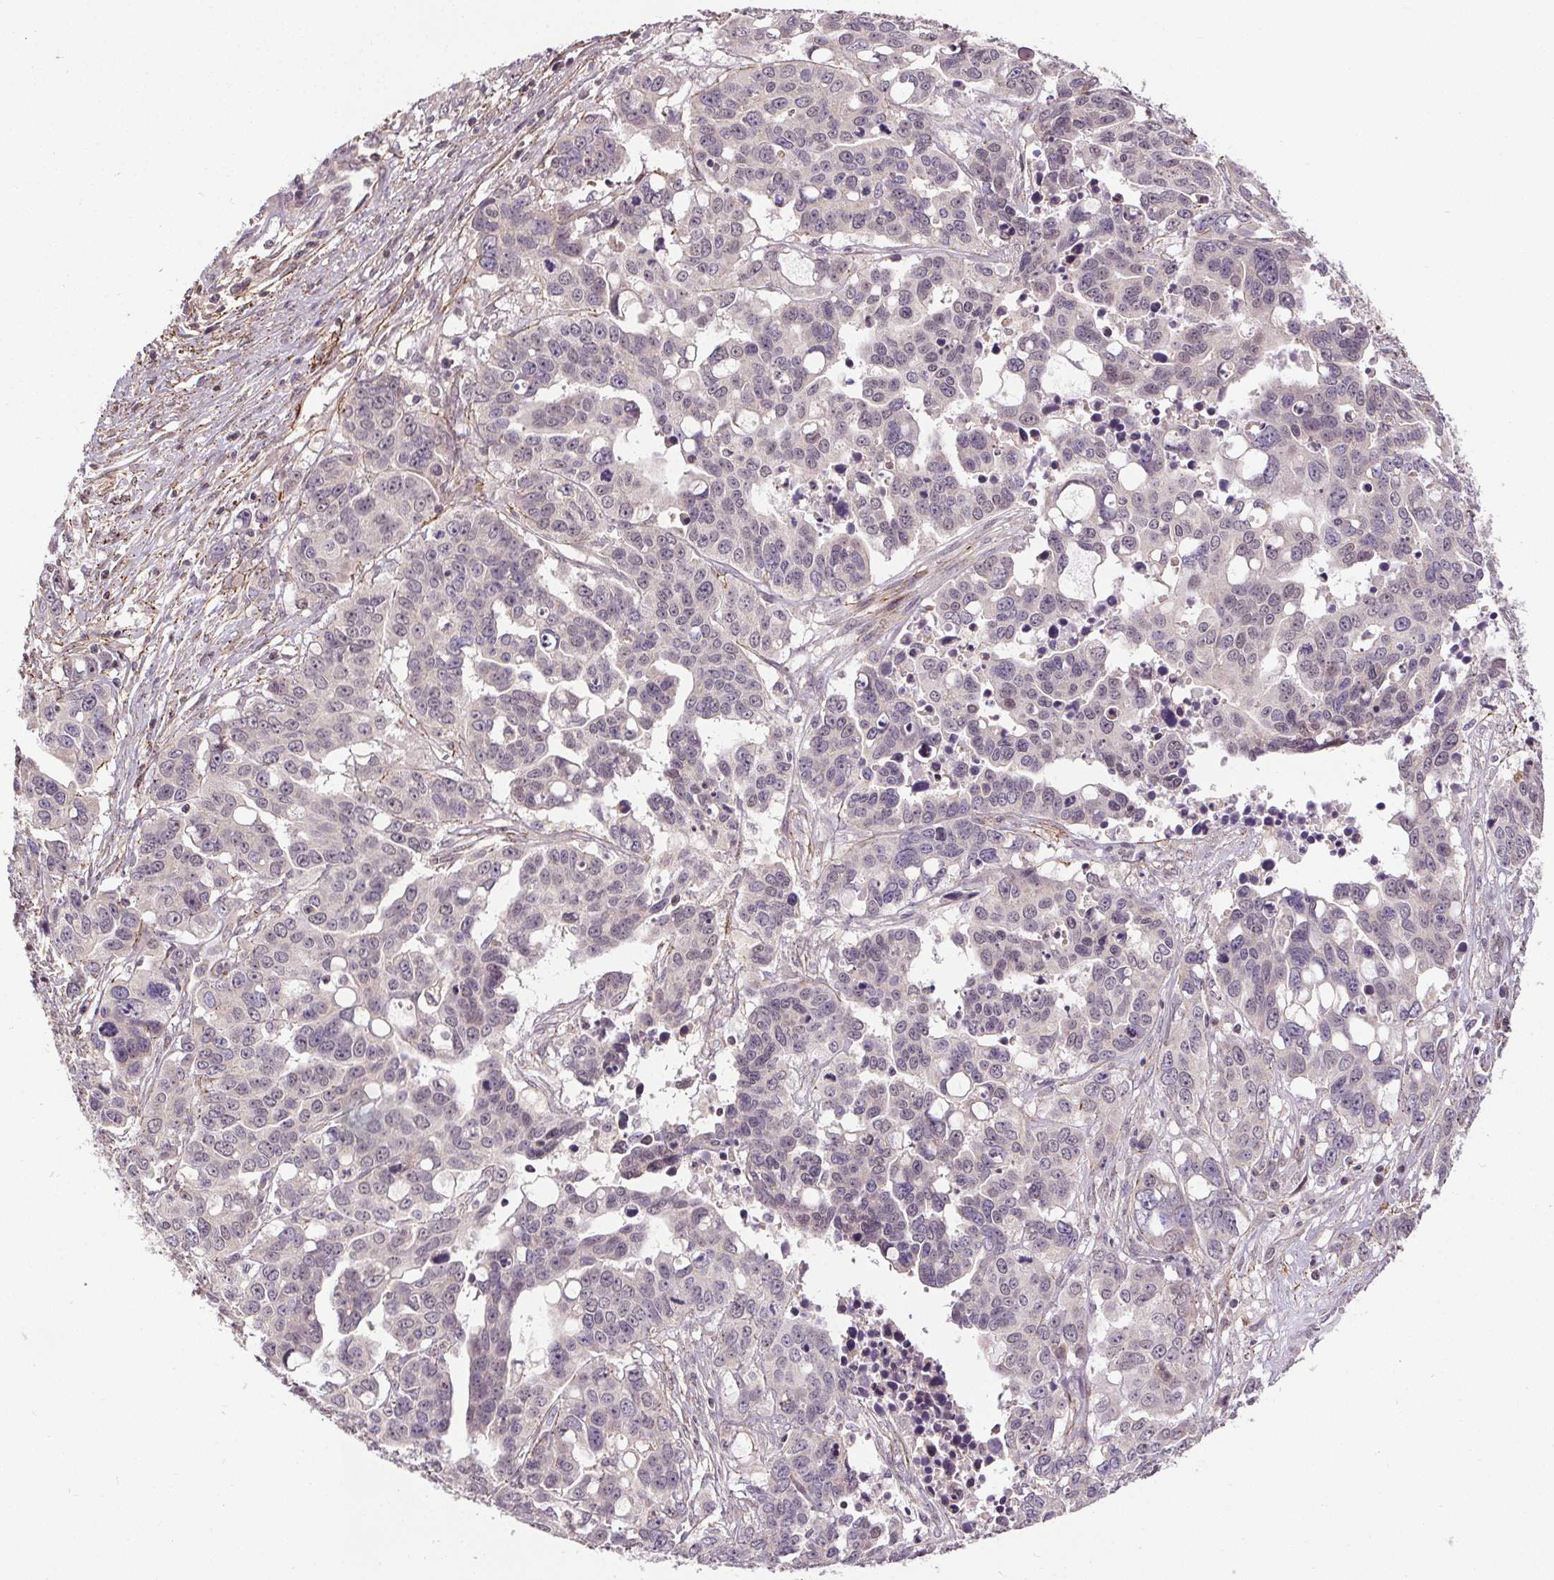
{"staining": {"intensity": "negative", "quantity": "none", "location": "none"}, "tissue": "ovarian cancer", "cell_type": "Tumor cells", "image_type": "cancer", "snomed": [{"axis": "morphology", "description": "Carcinoma, endometroid"}, {"axis": "topography", "description": "Ovary"}], "caption": "Human endometroid carcinoma (ovarian) stained for a protein using IHC displays no staining in tumor cells.", "gene": "KIAA0232", "patient": {"sex": "female", "age": 78}}